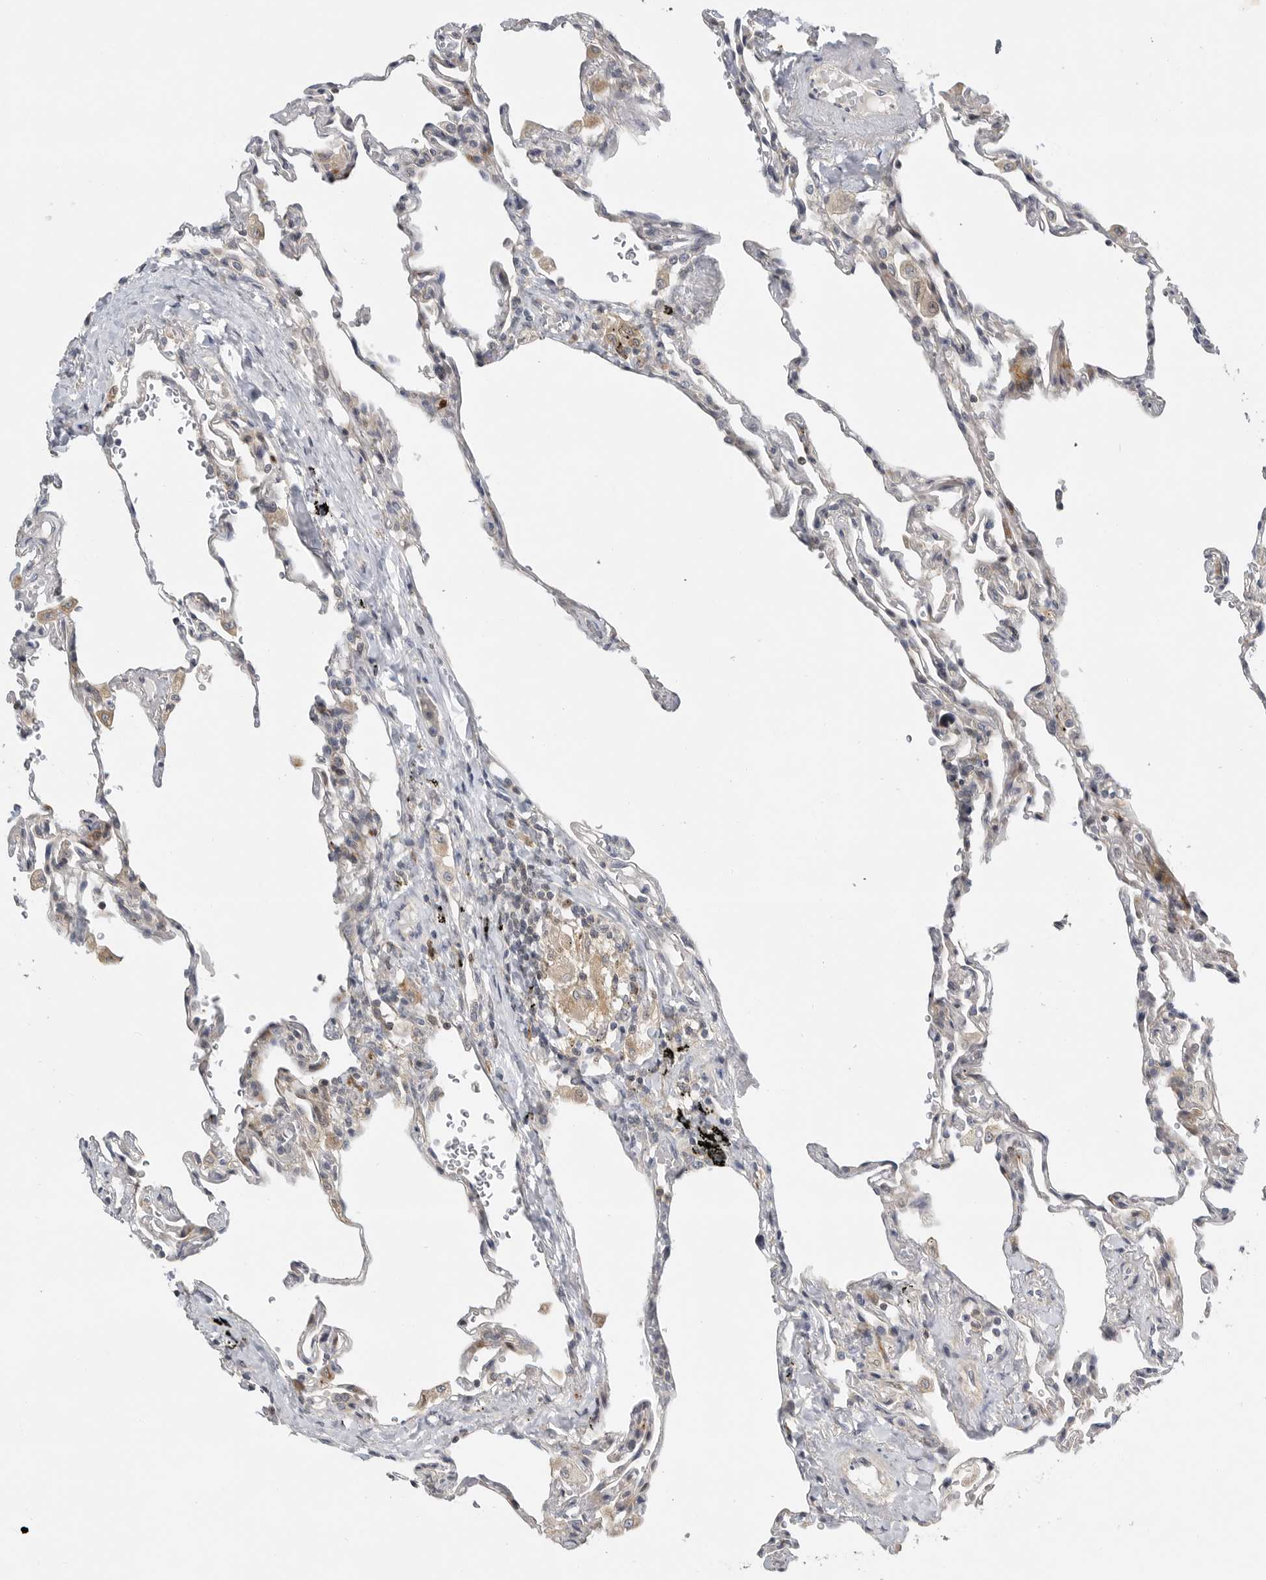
{"staining": {"intensity": "negative", "quantity": "none", "location": "none"}, "tissue": "lung", "cell_type": "Alveolar cells", "image_type": "normal", "snomed": [{"axis": "morphology", "description": "Normal tissue, NOS"}, {"axis": "topography", "description": "Lung"}], "caption": "Immunohistochemical staining of normal lung exhibits no significant expression in alveolar cells.", "gene": "CSNK1G3", "patient": {"sex": "male", "age": 59}}